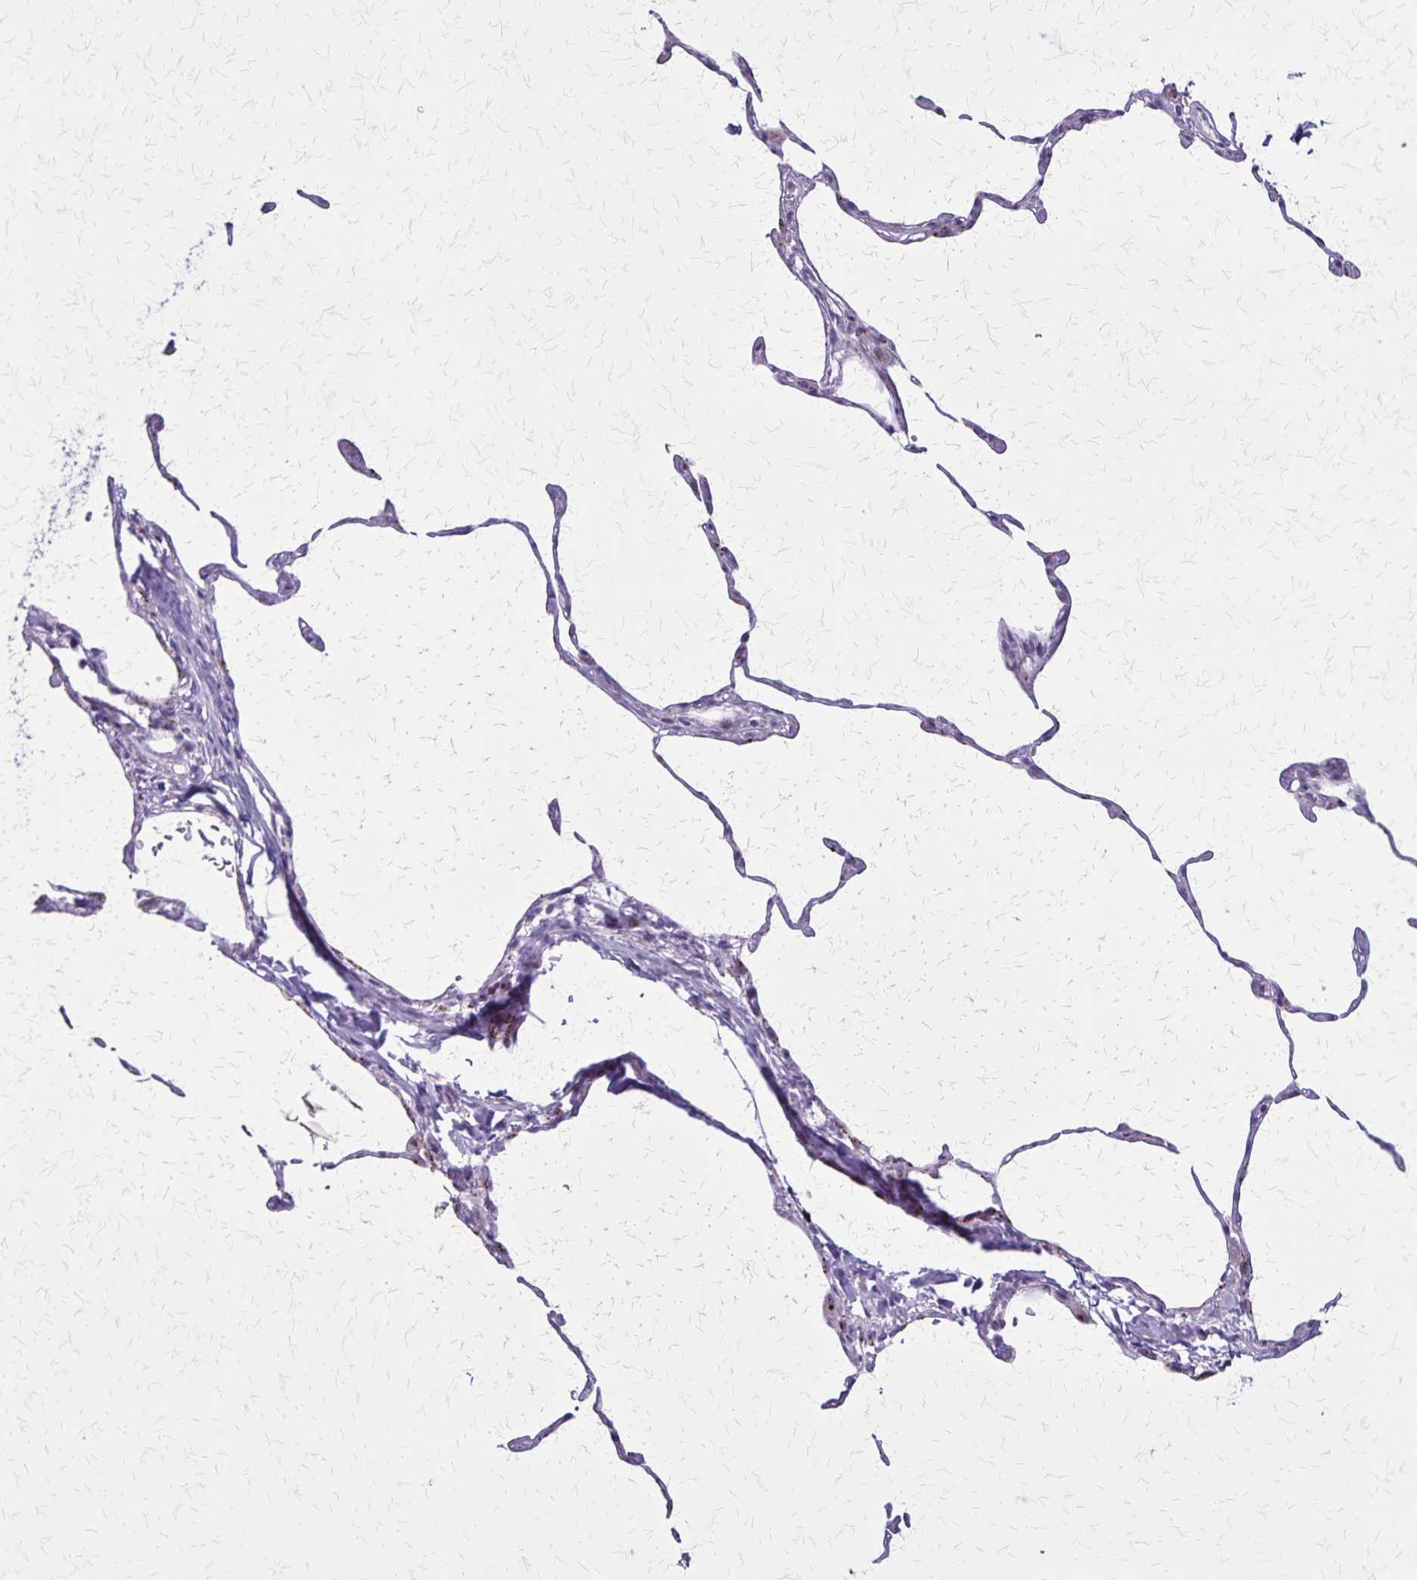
{"staining": {"intensity": "moderate", "quantity": "<25%", "location": "cytoplasmic/membranous"}, "tissue": "lung", "cell_type": "Alveolar cells", "image_type": "normal", "snomed": [{"axis": "morphology", "description": "Normal tissue, NOS"}, {"axis": "topography", "description": "Lung"}], "caption": "An immunohistochemistry micrograph of unremarkable tissue is shown. Protein staining in brown highlights moderate cytoplasmic/membranous positivity in lung within alveolar cells. Immunohistochemistry stains the protein of interest in brown and the nuclei are stained blue.", "gene": "OR51B5", "patient": {"sex": "female", "age": 57}}